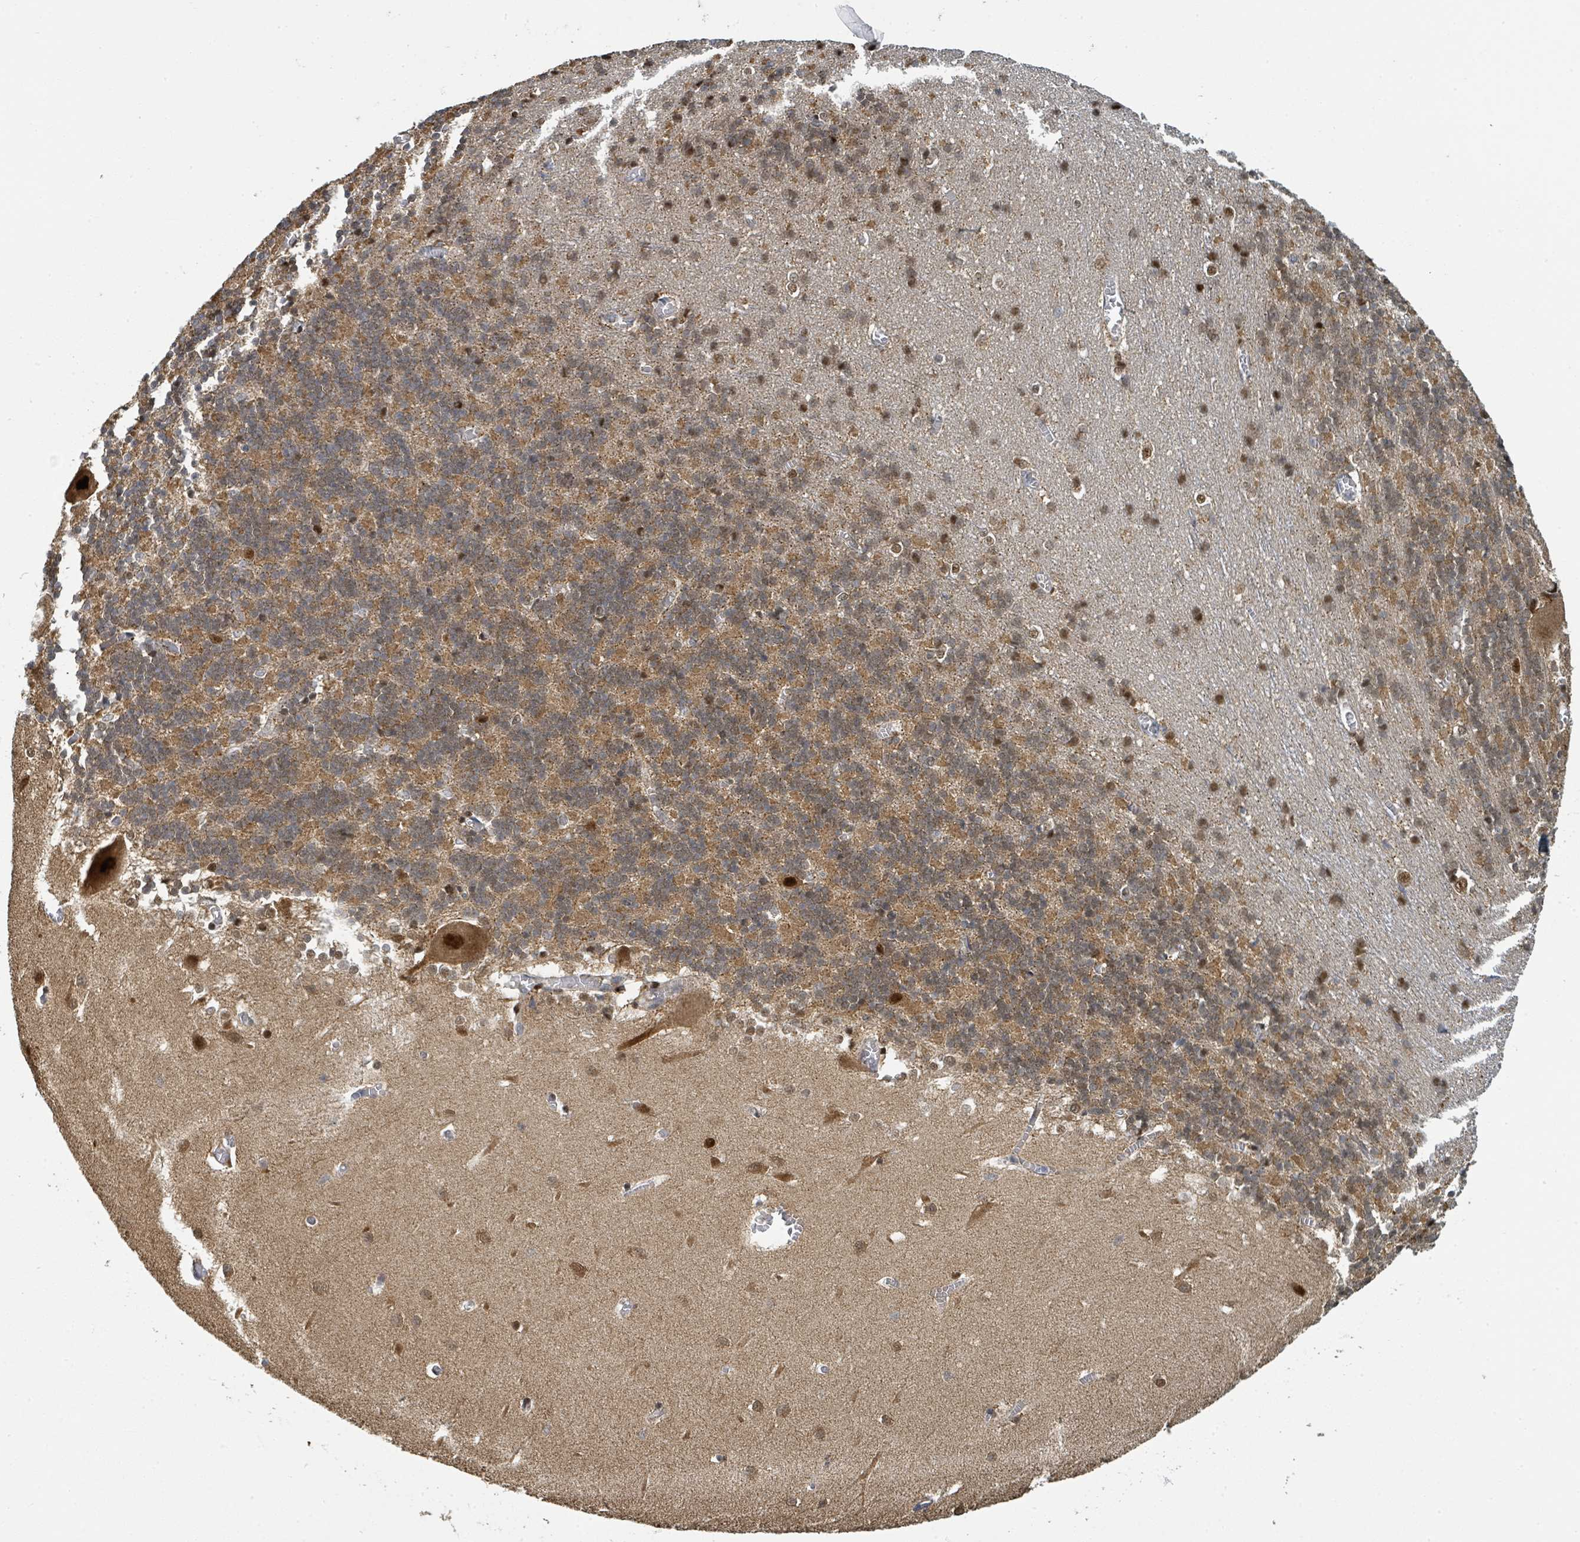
{"staining": {"intensity": "moderate", "quantity": ">75%", "location": "cytoplasmic/membranous"}, "tissue": "cerebellum", "cell_type": "Cells in granular layer", "image_type": "normal", "snomed": [{"axis": "morphology", "description": "Normal tissue, NOS"}, {"axis": "topography", "description": "Cerebellum"}], "caption": "Immunohistochemical staining of normal human cerebellum reveals moderate cytoplasmic/membranous protein positivity in about >75% of cells in granular layer. Immunohistochemistry (ihc) stains the protein of interest in brown and the nuclei are stained blue.", "gene": "PSMB7", "patient": {"sex": "male", "age": 37}}